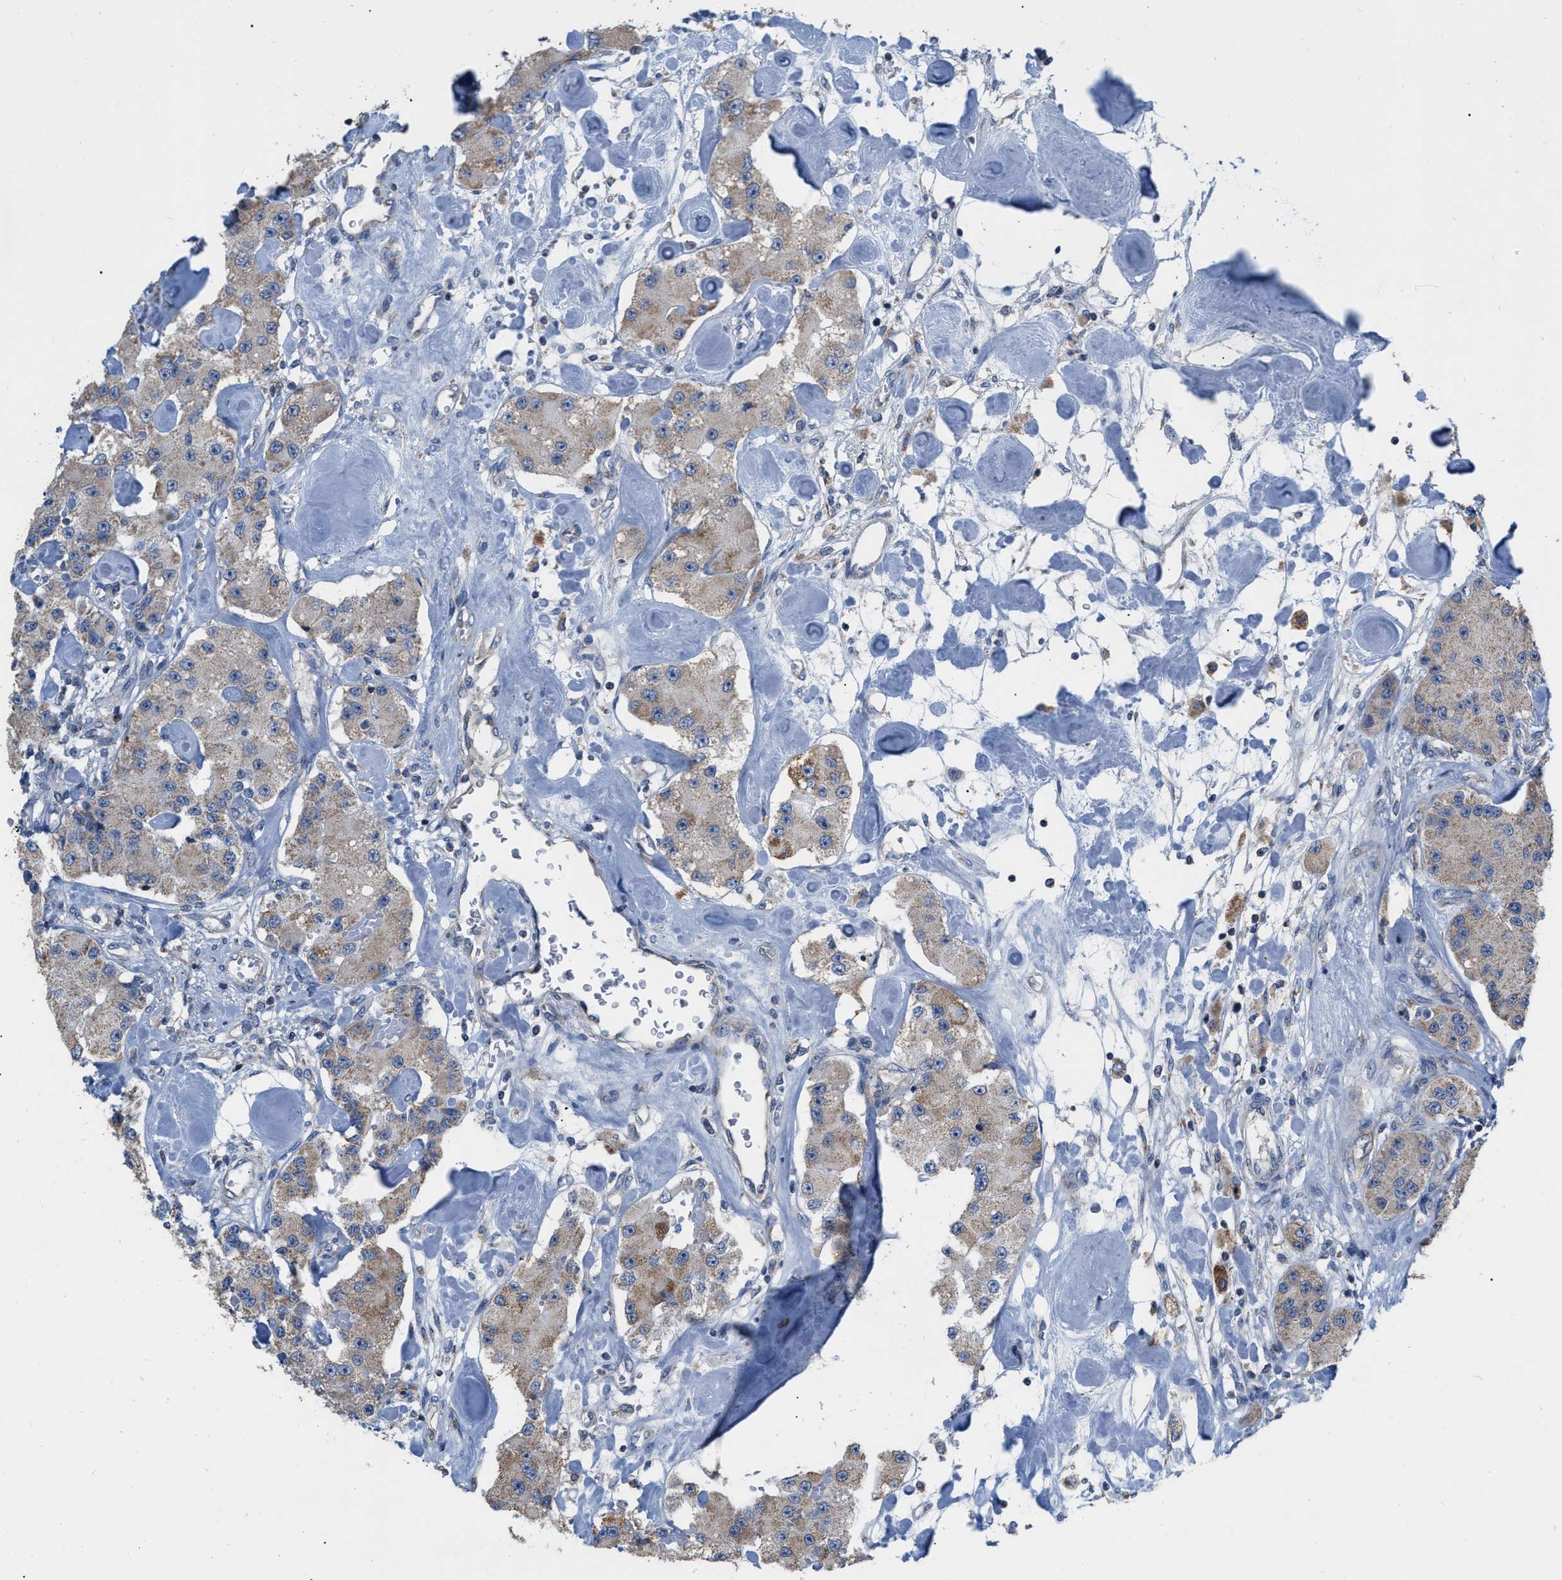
{"staining": {"intensity": "weak", "quantity": ">75%", "location": "cytoplasmic/membranous"}, "tissue": "carcinoid", "cell_type": "Tumor cells", "image_type": "cancer", "snomed": [{"axis": "morphology", "description": "Carcinoid, malignant, NOS"}, {"axis": "topography", "description": "Pancreas"}], "caption": "Weak cytoplasmic/membranous protein positivity is present in approximately >75% of tumor cells in malignant carcinoid.", "gene": "DDX56", "patient": {"sex": "male", "age": 41}}